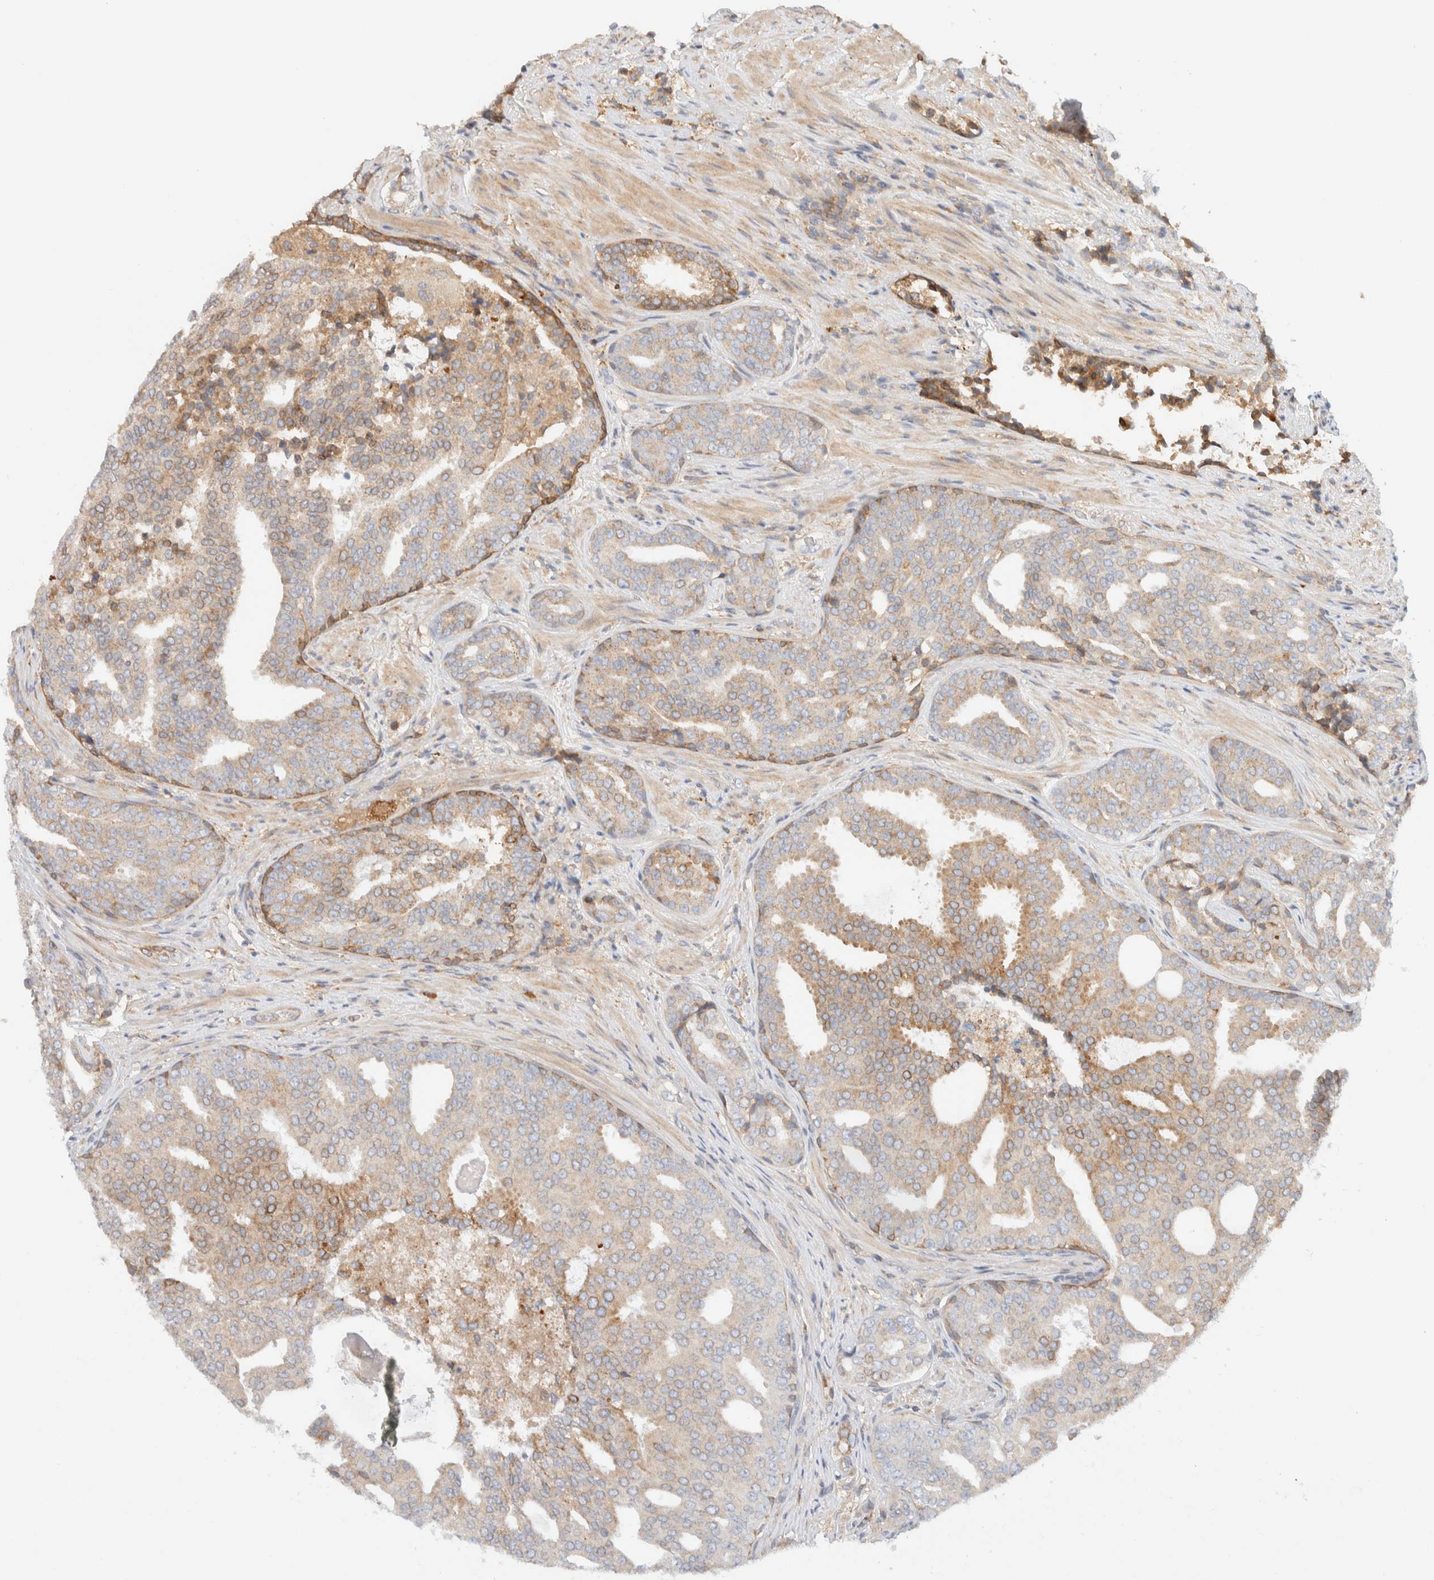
{"staining": {"intensity": "moderate", "quantity": "25%-75%", "location": "cytoplasmic/membranous"}, "tissue": "prostate cancer", "cell_type": "Tumor cells", "image_type": "cancer", "snomed": [{"axis": "morphology", "description": "Adenocarcinoma, High grade"}, {"axis": "topography", "description": "Prostate"}], "caption": "A medium amount of moderate cytoplasmic/membranous expression is present in approximately 25%-75% of tumor cells in prostate cancer (high-grade adenocarcinoma) tissue. (DAB IHC, brown staining for protein, blue staining for nuclei).", "gene": "NT5C", "patient": {"sex": "male", "age": 71}}